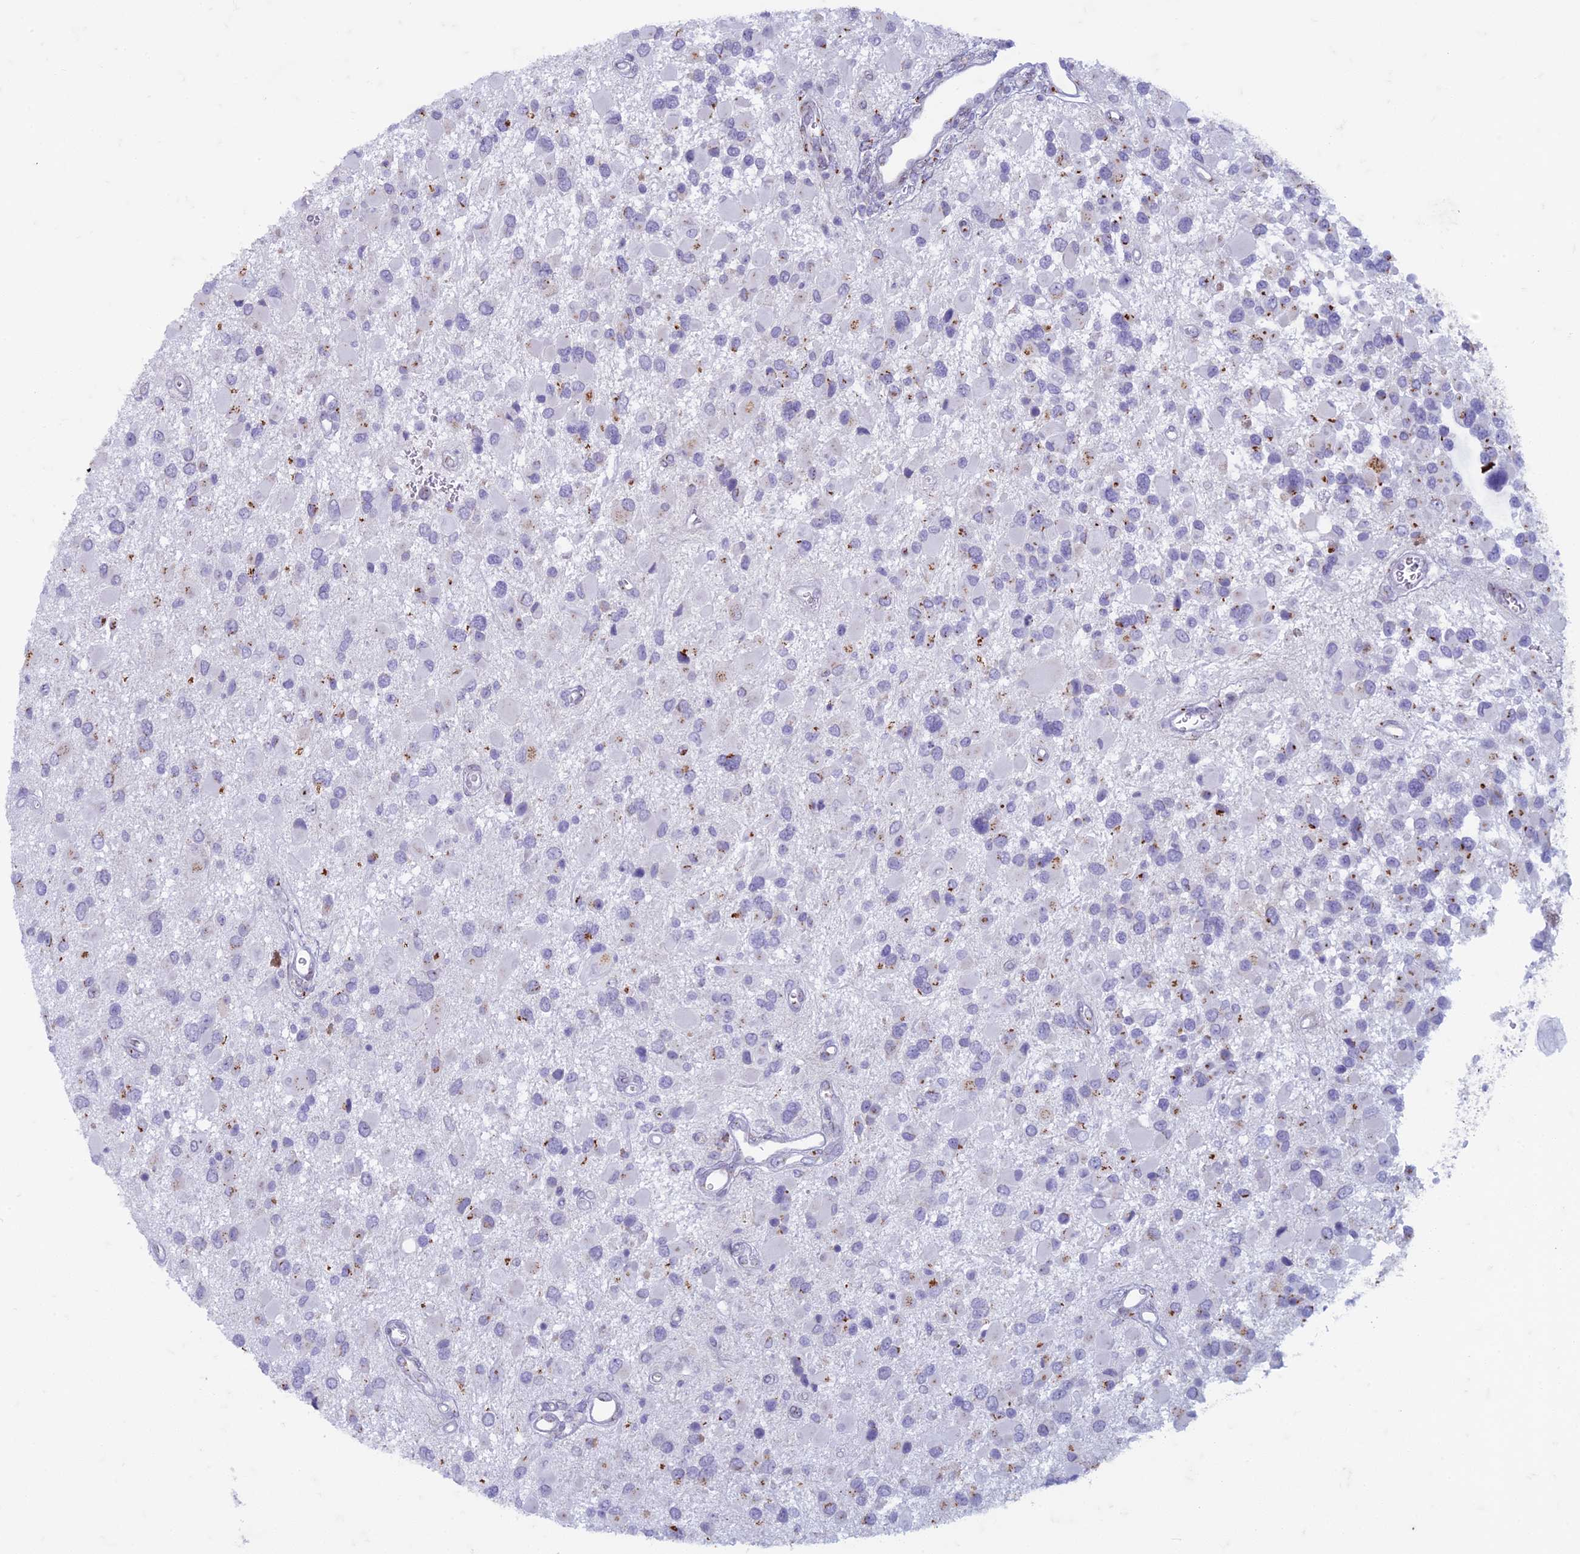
{"staining": {"intensity": "strong", "quantity": "<25%", "location": "cytoplasmic/membranous"}, "tissue": "glioma", "cell_type": "Tumor cells", "image_type": "cancer", "snomed": [{"axis": "morphology", "description": "Glioma, malignant, High grade"}, {"axis": "topography", "description": "Brain"}], "caption": "High-magnification brightfield microscopy of glioma stained with DAB (3,3'-diaminobenzidine) (brown) and counterstained with hematoxylin (blue). tumor cells exhibit strong cytoplasmic/membranous expression is seen in approximately<25% of cells.", "gene": "FAM3C", "patient": {"sex": "male", "age": 53}}